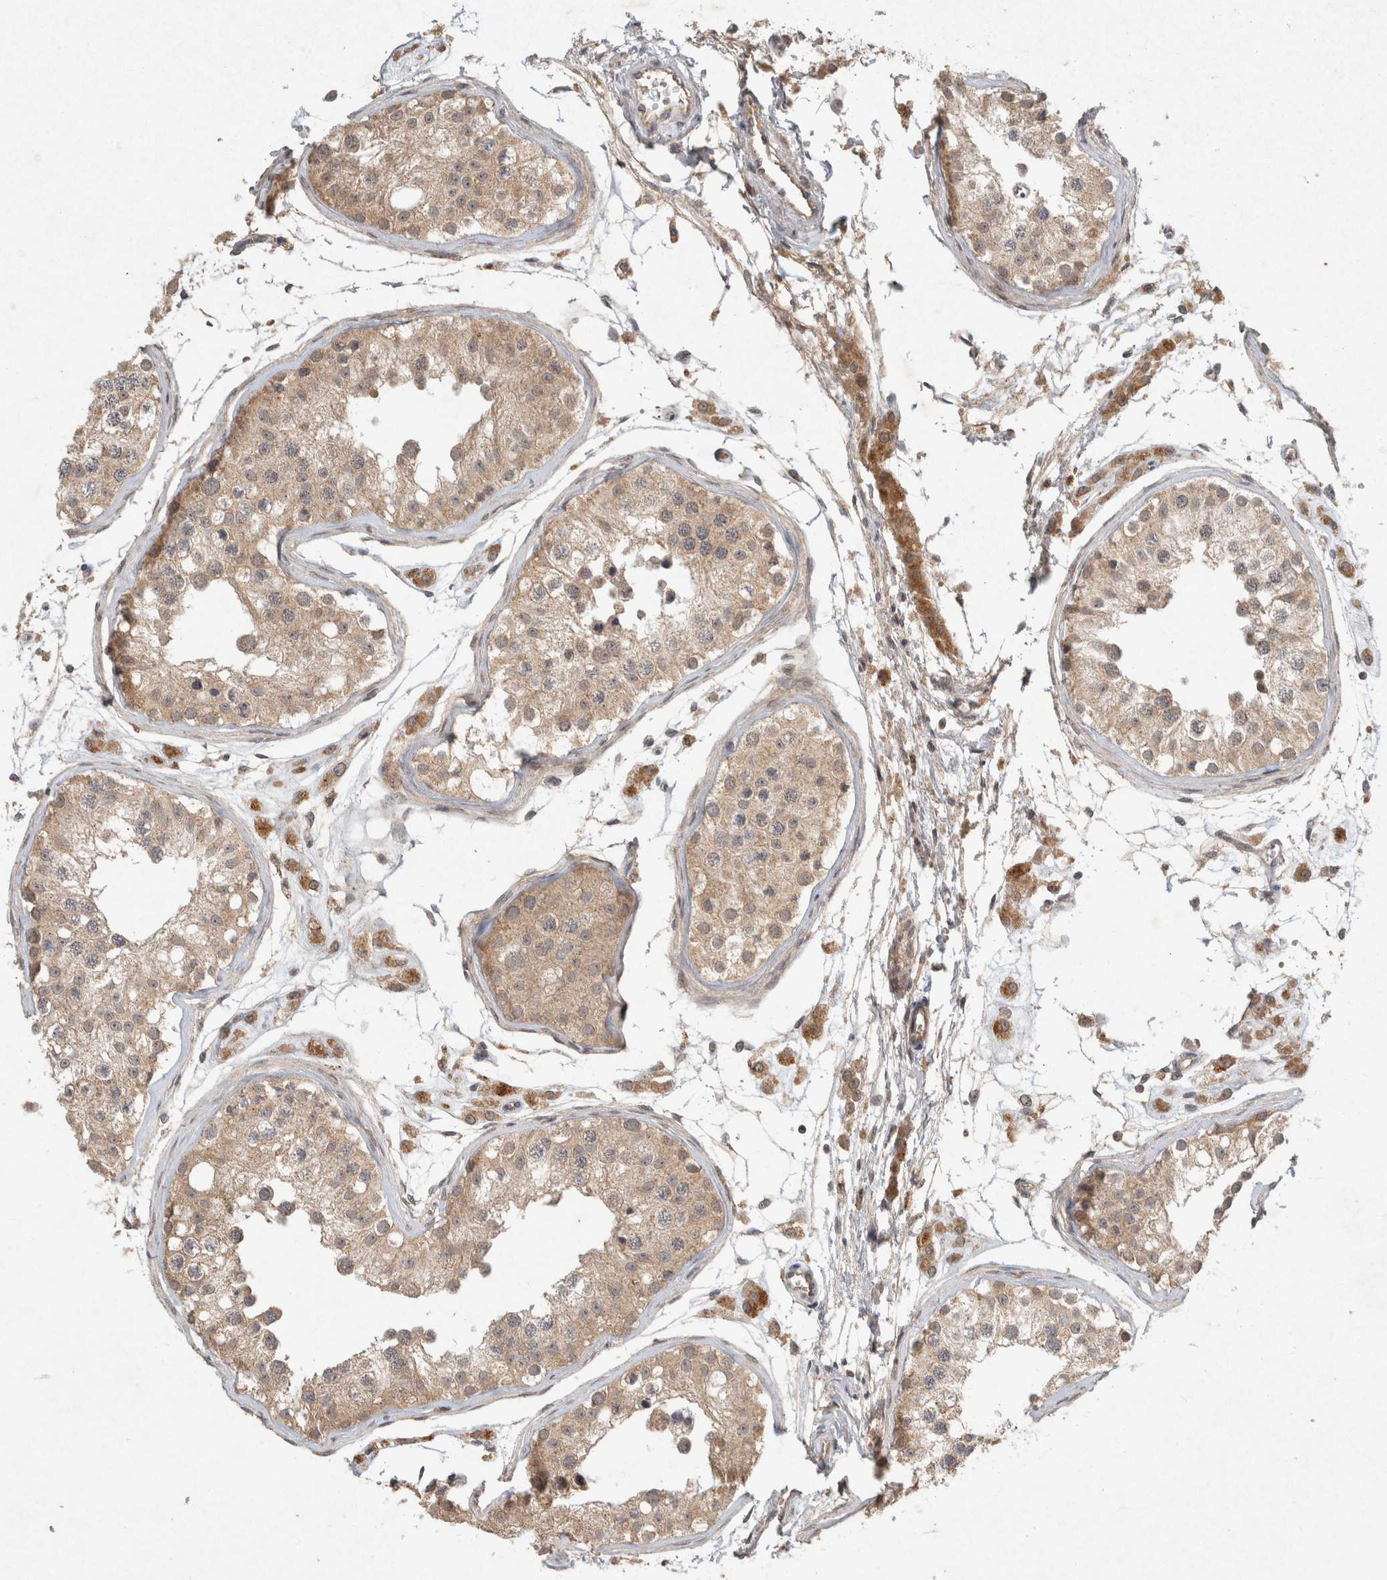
{"staining": {"intensity": "weak", "quantity": ">75%", "location": "cytoplasmic/membranous"}, "tissue": "testis", "cell_type": "Cells in seminiferous ducts", "image_type": "normal", "snomed": [{"axis": "morphology", "description": "Normal tissue, NOS"}, {"axis": "morphology", "description": "Adenocarcinoma, metastatic, NOS"}, {"axis": "topography", "description": "Testis"}], "caption": "A low amount of weak cytoplasmic/membranous positivity is seen in about >75% of cells in seminiferous ducts in unremarkable testis. (DAB IHC, brown staining for protein, blue staining for nuclei).", "gene": "LOXL2", "patient": {"sex": "male", "age": 26}}